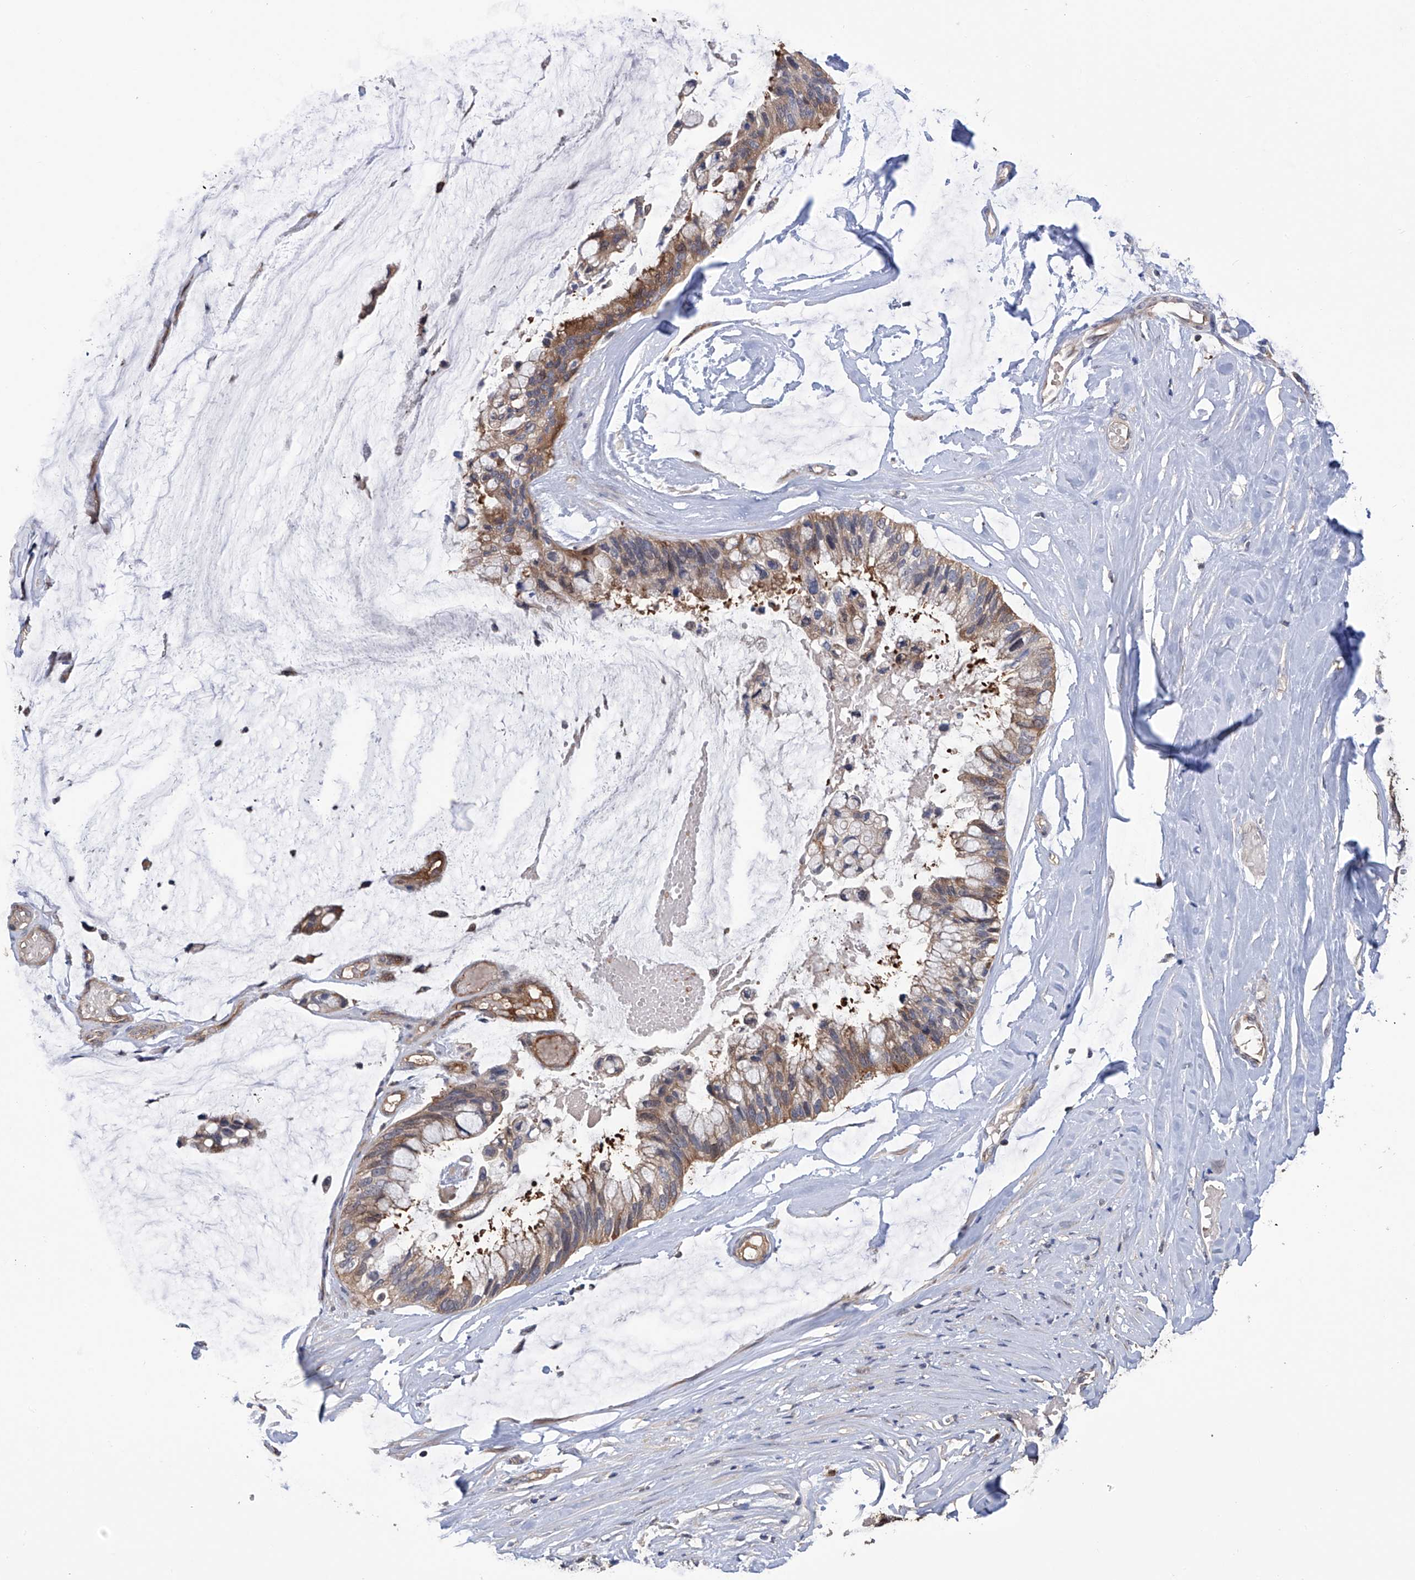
{"staining": {"intensity": "moderate", "quantity": ">75%", "location": "cytoplasmic/membranous"}, "tissue": "ovarian cancer", "cell_type": "Tumor cells", "image_type": "cancer", "snomed": [{"axis": "morphology", "description": "Cystadenocarcinoma, mucinous, NOS"}, {"axis": "topography", "description": "Ovary"}], "caption": "Immunohistochemistry (IHC) photomicrograph of neoplastic tissue: ovarian cancer stained using immunohistochemistry reveals medium levels of moderate protein expression localized specifically in the cytoplasmic/membranous of tumor cells, appearing as a cytoplasmic/membranous brown color.", "gene": "NUDT17", "patient": {"sex": "female", "age": 39}}